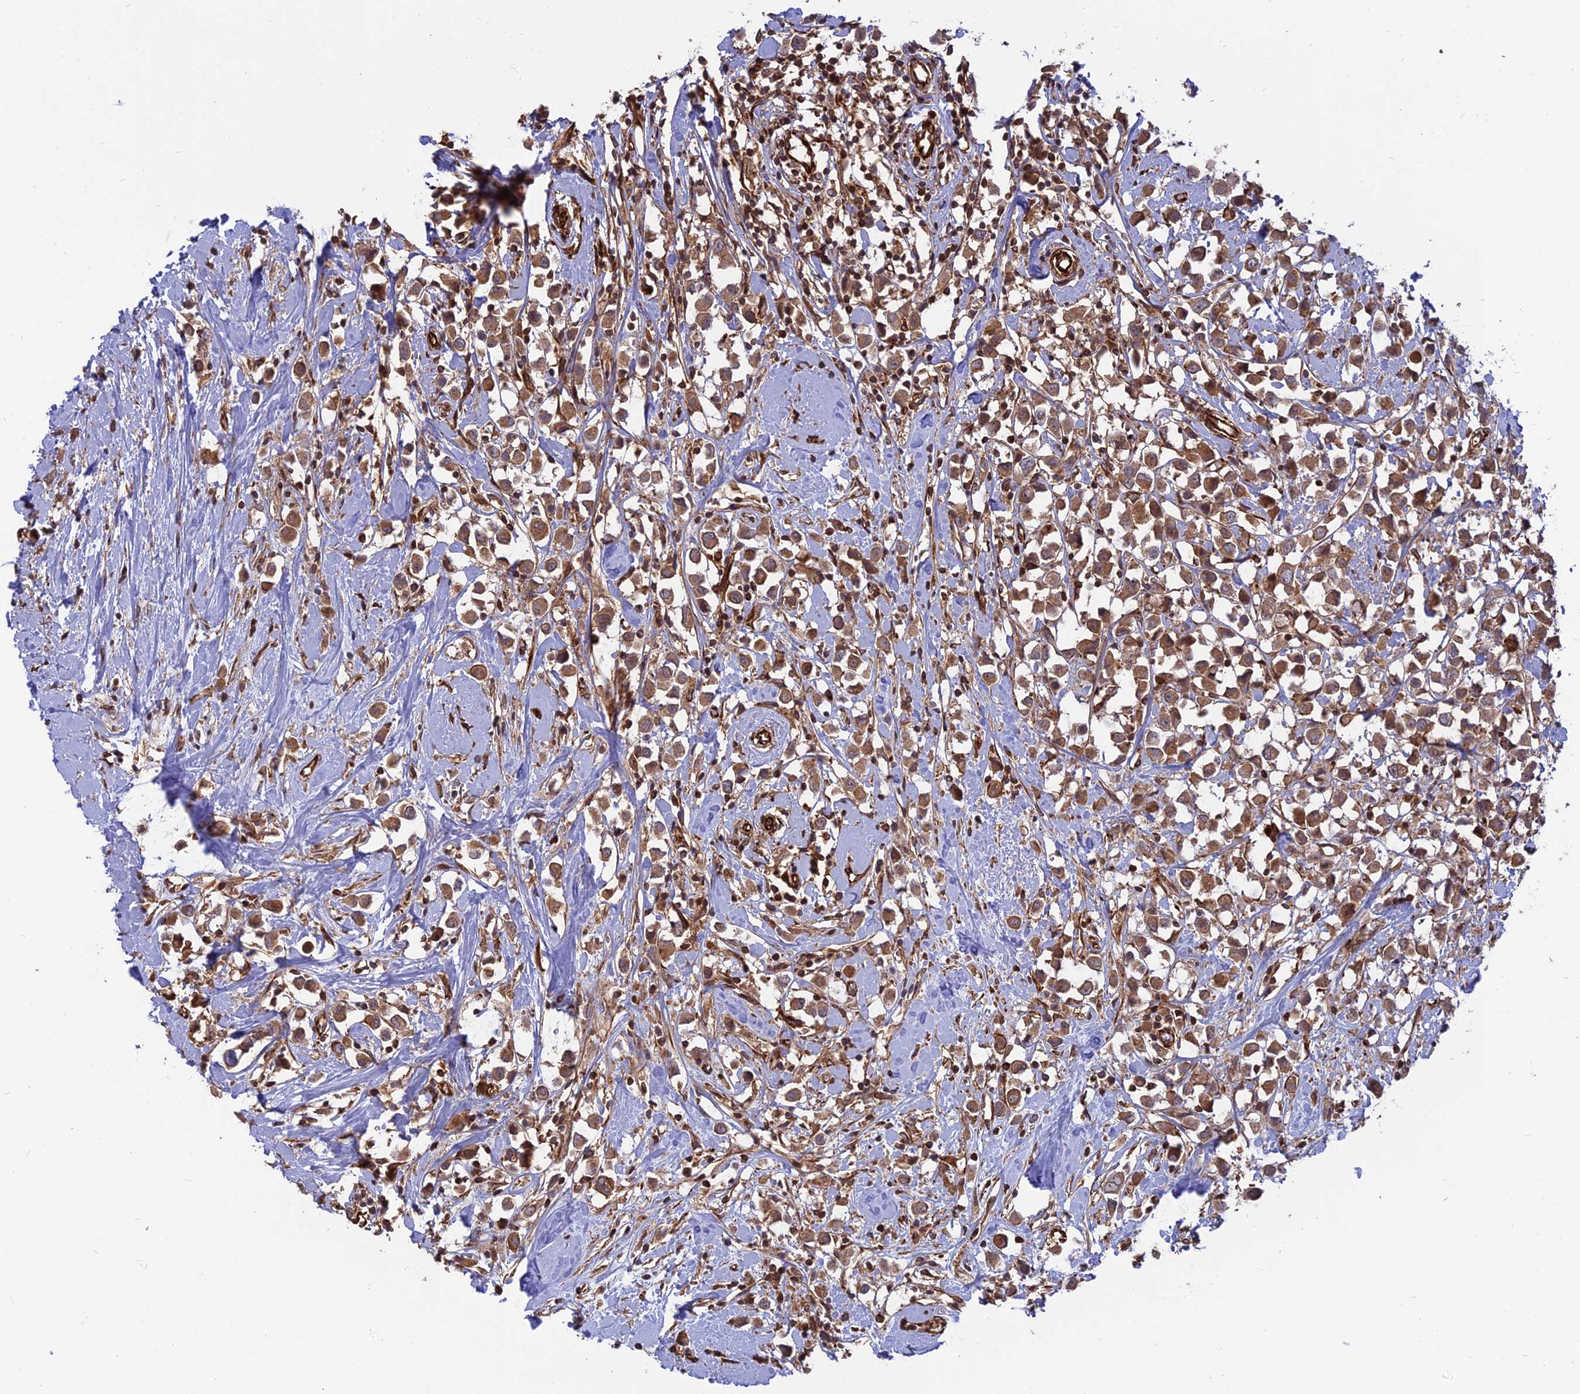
{"staining": {"intensity": "moderate", "quantity": ">75%", "location": "cytoplasmic/membranous"}, "tissue": "breast cancer", "cell_type": "Tumor cells", "image_type": "cancer", "snomed": [{"axis": "morphology", "description": "Duct carcinoma"}, {"axis": "topography", "description": "Breast"}], "caption": "Tumor cells show medium levels of moderate cytoplasmic/membranous positivity in about >75% of cells in human intraductal carcinoma (breast).", "gene": "PHLDB3", "patient": {"sex": "female", "age": 61}}